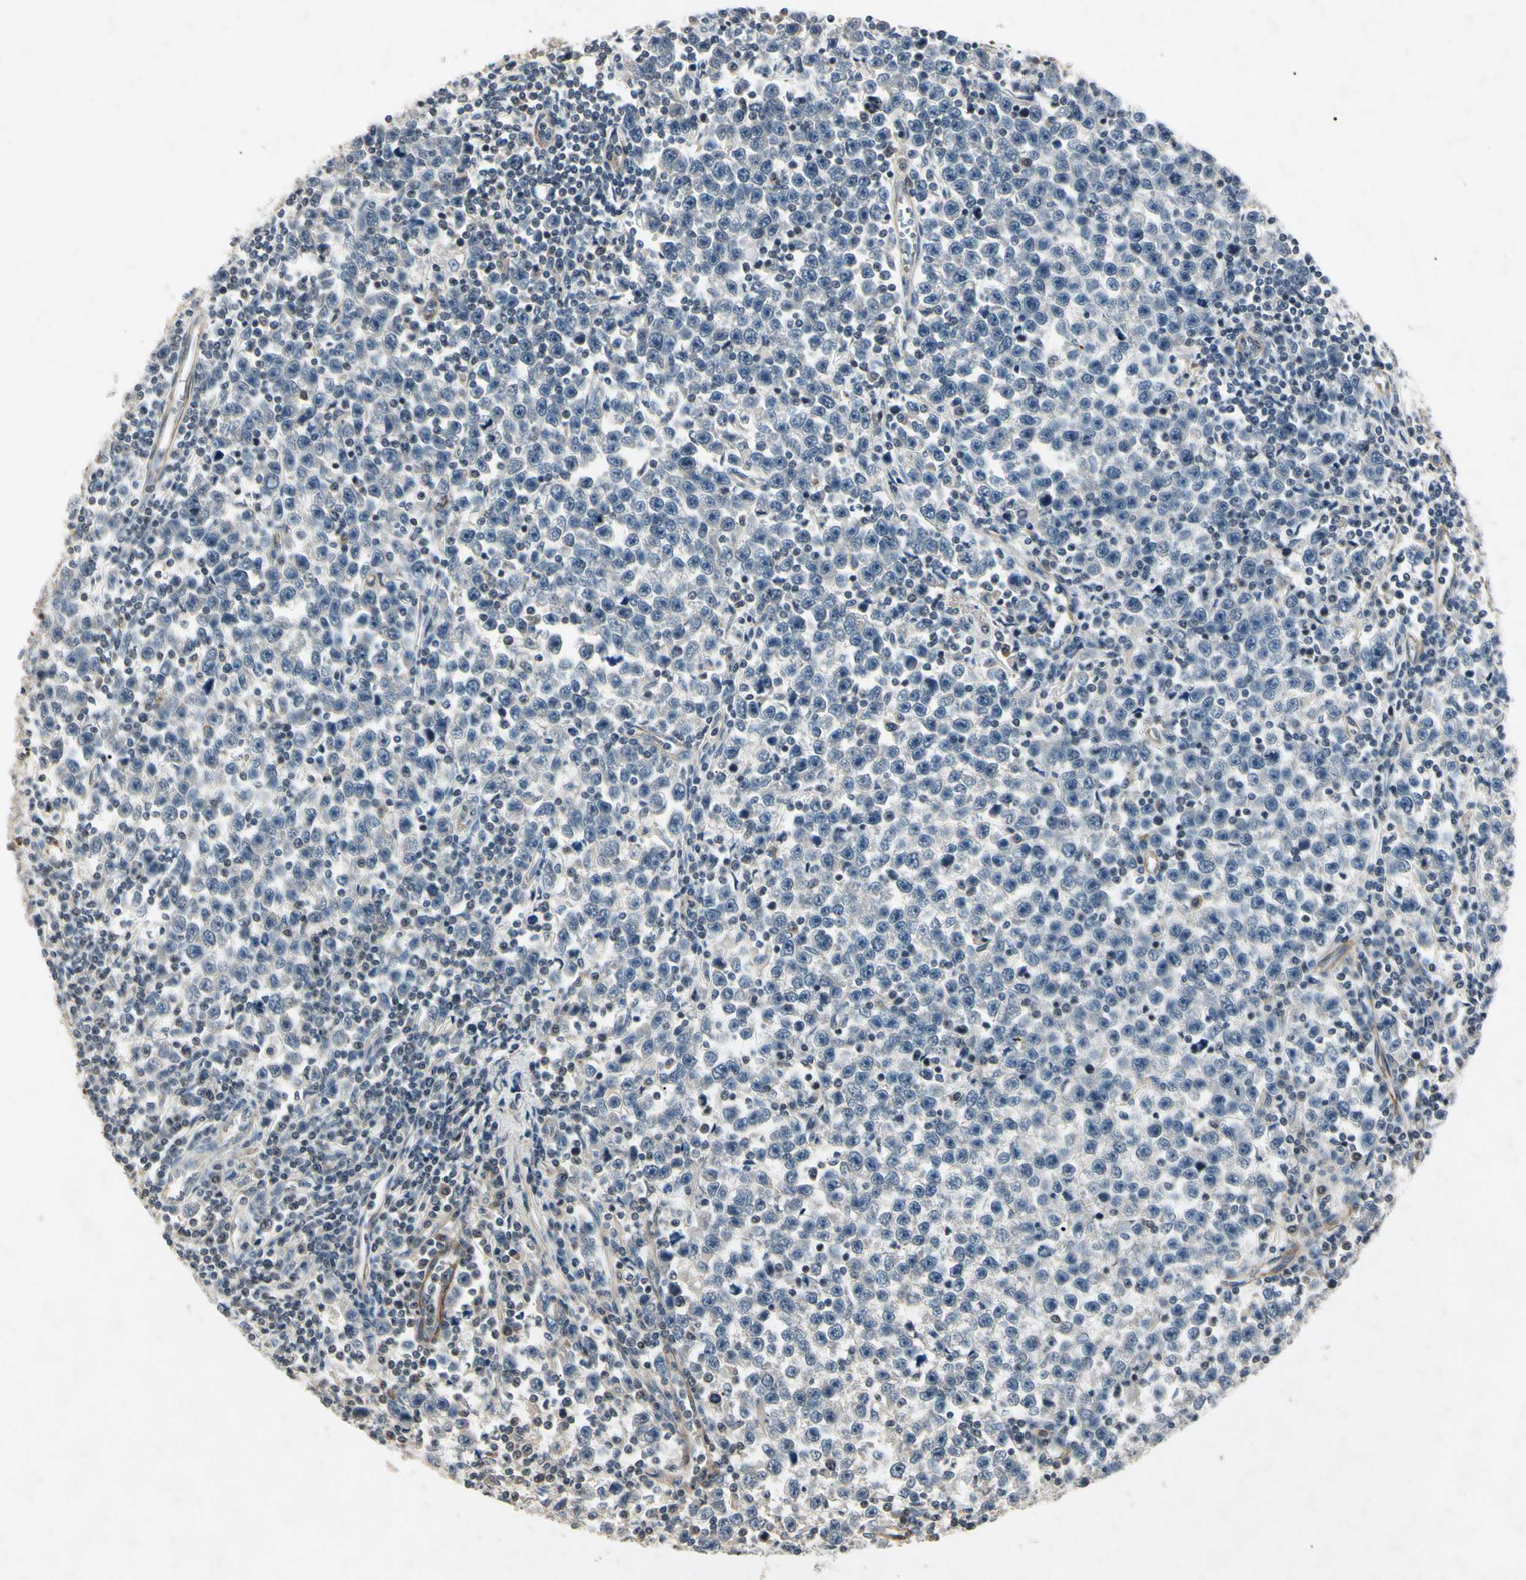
{"staining": {"intensity": "negative", "quantity": "none", "location": "none"}, "tissue": "testis cancer", "cell_type": "Tumor cells", "image_type": "cancer", "snomed": [{"axis": "morphology", "description": "Seminoma, NOS"}, {"axis": "topography", "description": "Testis"}], "caption": "Immunohistochemical staining of seminoma (testis) demonstrates no significant expression in tumor cells.", "gene": "AEBP1", "patient": {"sex": "male", "age": 43}}